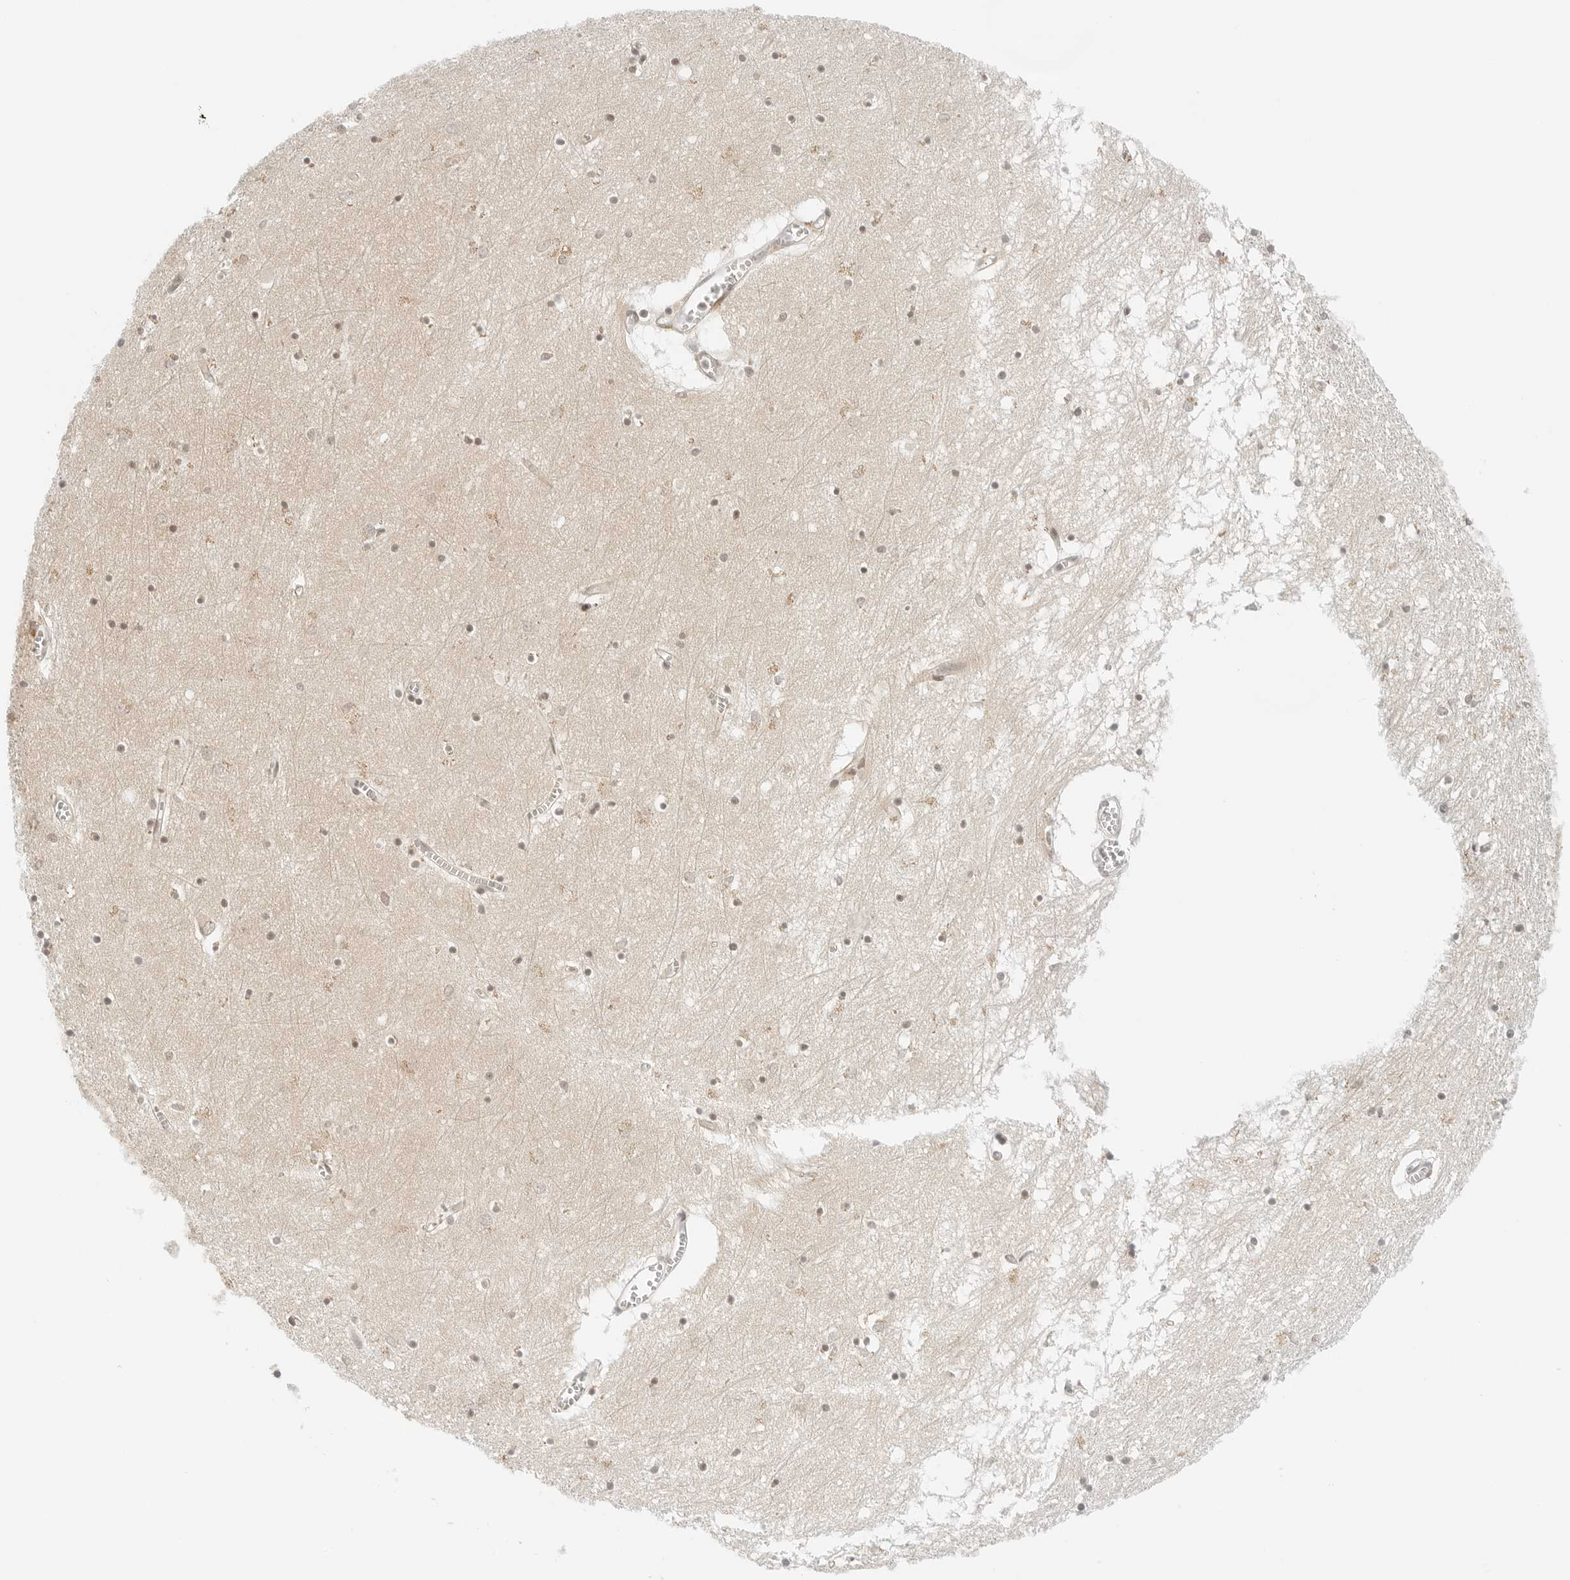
{"staining": {"intensity": "moderate", "quantity": "25%-75%", "location": "nuclear"}, "tissue": "hippocampus", "cell_type": "Glial cells", "image_type": "normal", "snomed": [{"axis": "morphology", "description": "Normal tissue, NOS"}, {"axis": "topography", "description": "Hippocampus"}], "caption": "The immunohistochemical stain shows moderate nuclear expression in glial cells of unremarkable hippocampus. (DAB IHC, brown staining for protein, blue staining for nuclei).", "gene": "NEO1", "patient": {"sex": "male", "age": 70}}